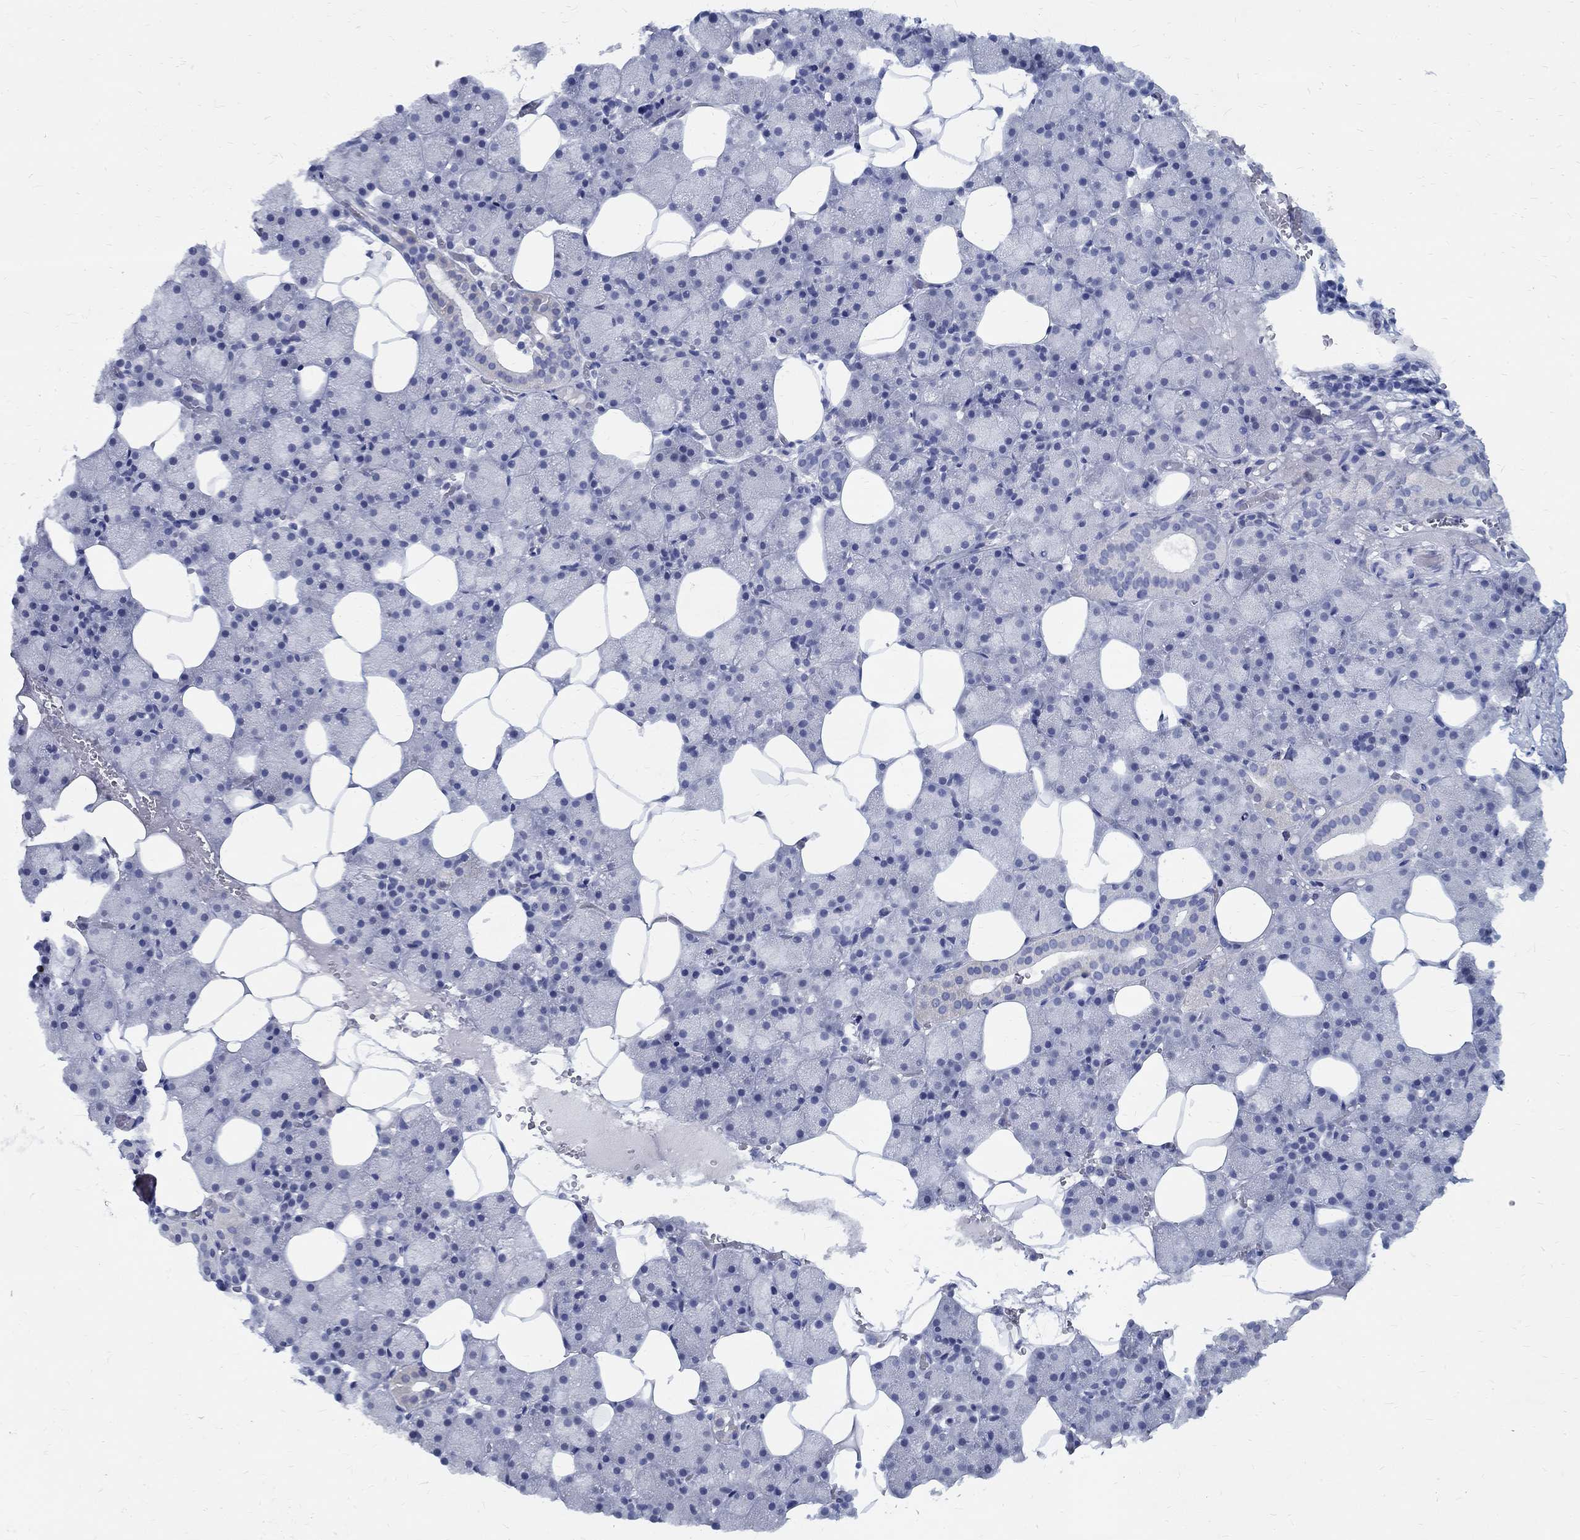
{"staining": {"intensity": "negative", "quantity": "none", "location": "none"}, "tissue": "salivary gland", "cell_type": "Glandular cells", "image_type": "normal", "snomed": [{"axis": "morphology", "description": "Normal tissue, NOS"}, {"axis": "topography", "description": "Salivary gland"}], "caption": "The IHC micrograph has no significant staining in glandular cells of salivary gland. (IHC, brightfield microscopy, high magnification).", "gene": "CETN1", "patient": {"sex": "male", "age": 38}}